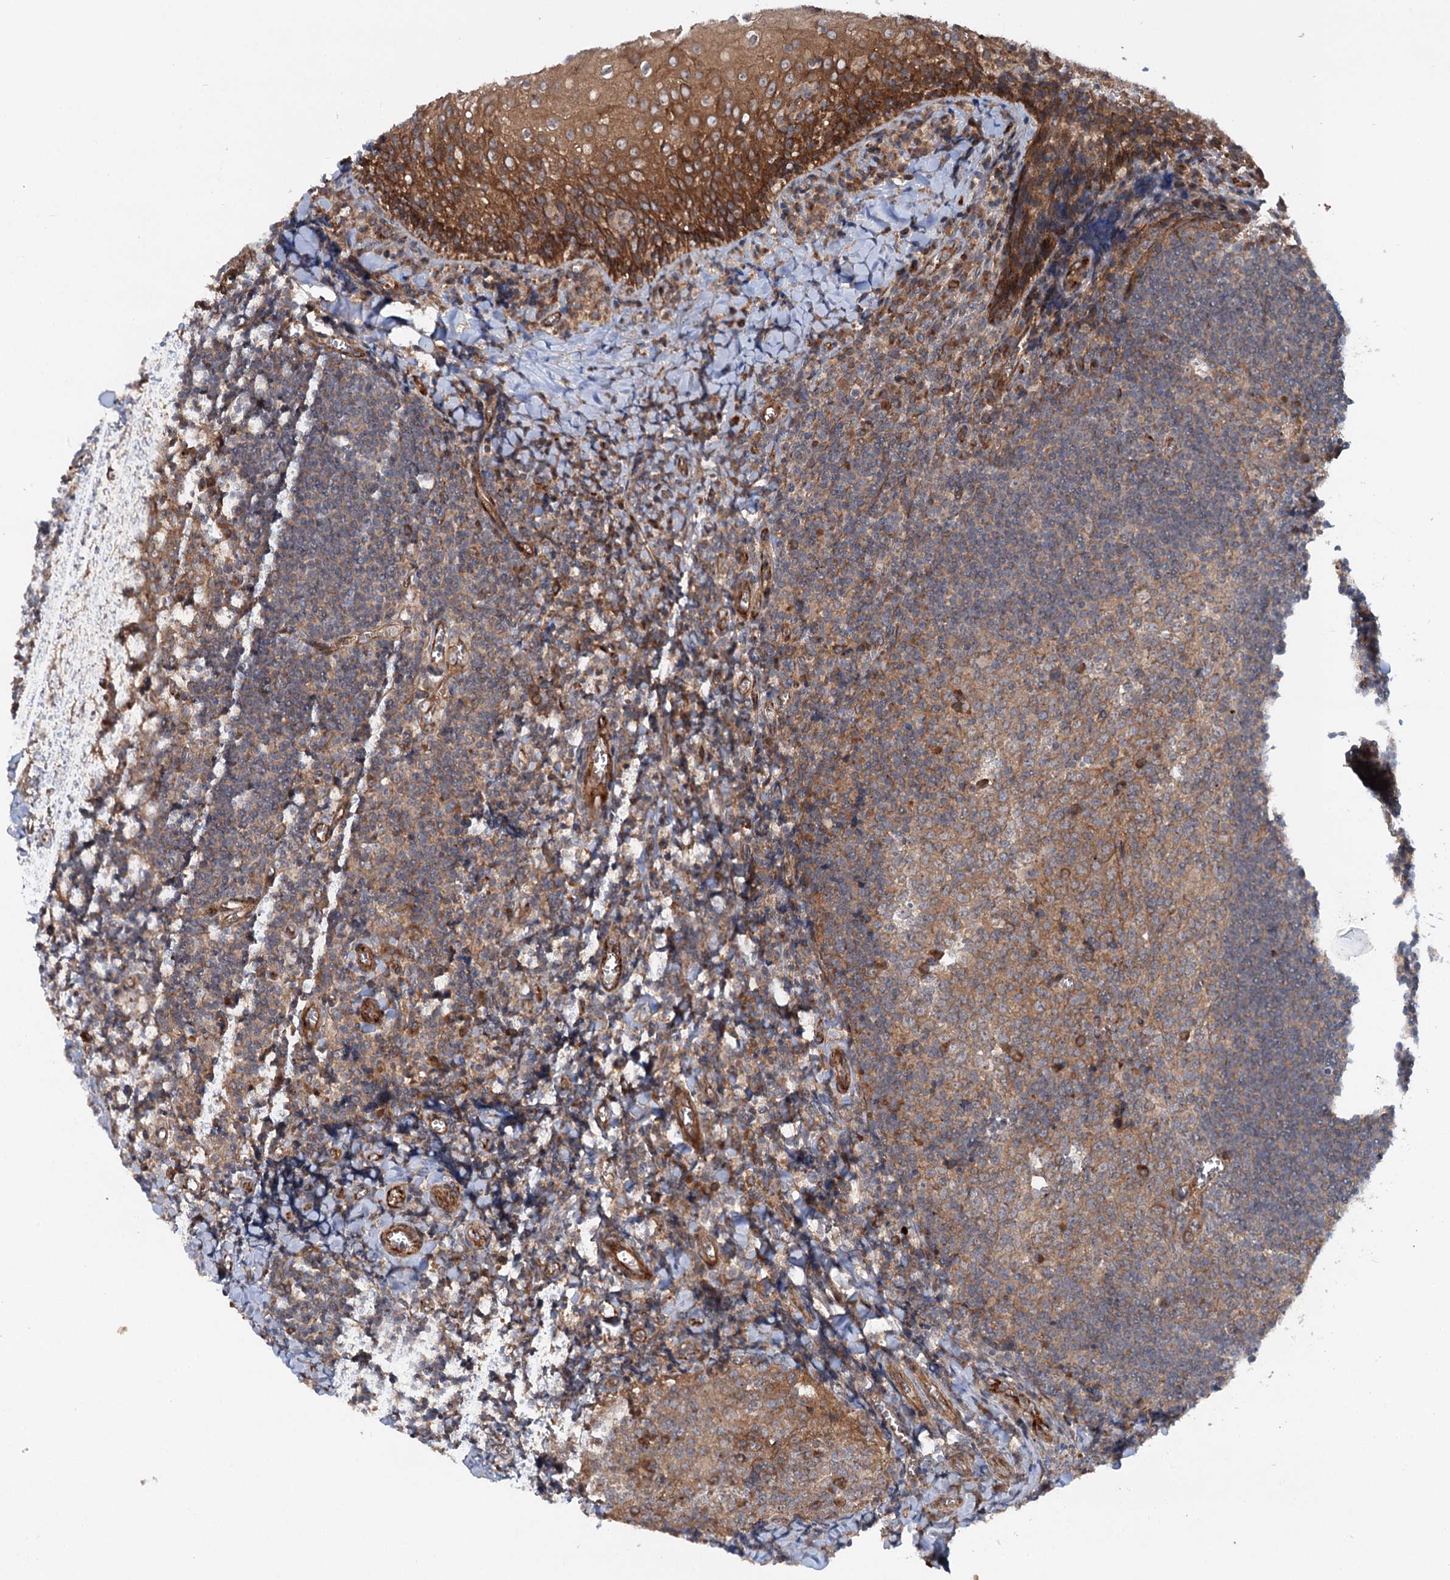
{"staining": {"intensity": "moderate", "quantity": "<25%", "location": "cytoplasmic/membranous"}, "tissue": "tonsil", "cell_type": "Germinal center cells", "image_type": "normal", "snomed": [{"axis": "morphology", "description": "Normal tissue, NOS"}, {"axis": "topography", "description": "Tonsil"}], "caption": "Human tonsil stained with a brown dye exhibits moderate cytoplasmic/membranous positive expression in about <25% of germinal center cells.", "gene": "ADGRG4", "patient": {"sex": "male", "age": 27}}